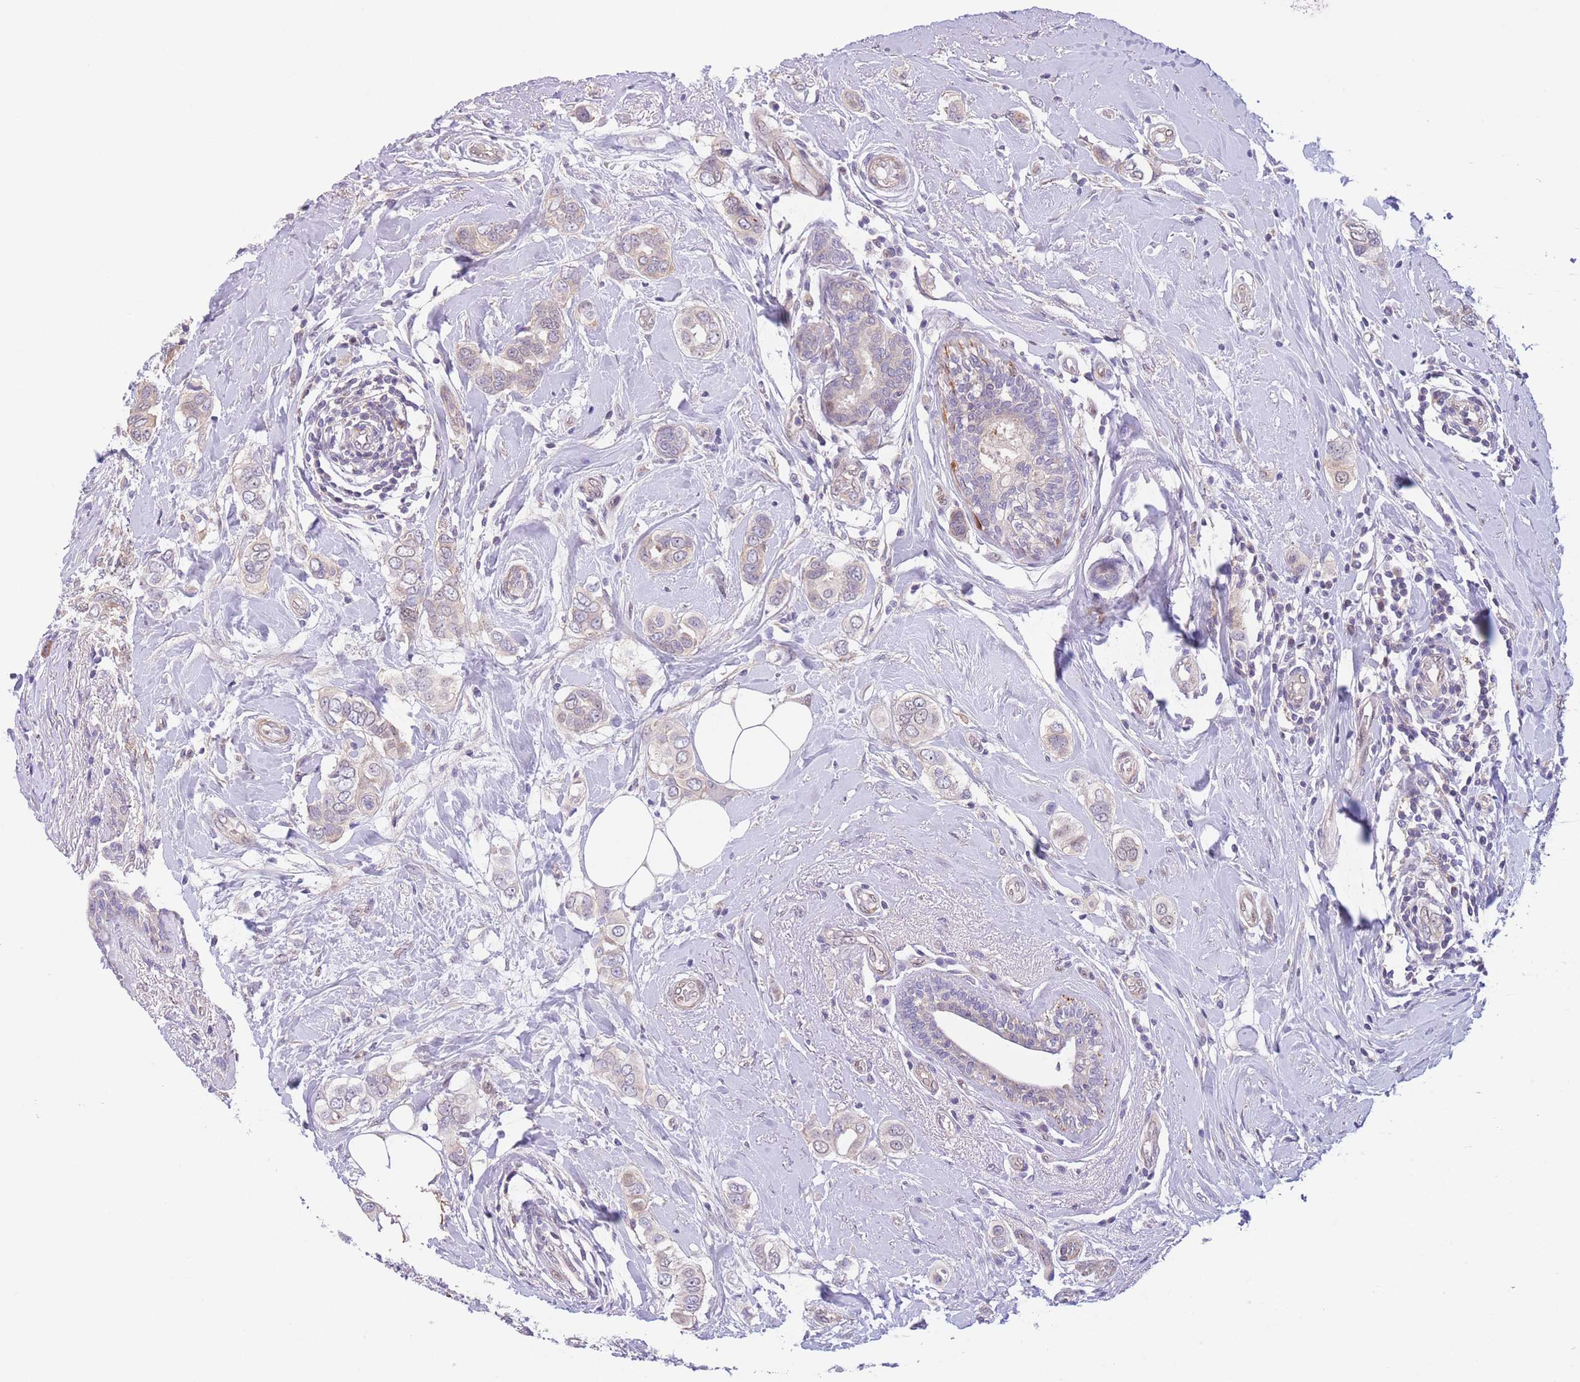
{"staining": {"intensity": "weak", "quantity": "25%-75%", "location": "cytoplasmic/membranous"}, "tissue": "breast cancer", "cell_type": "Tumor cells", "image_type": "cancer", "snomed": [{"axis": "morphology", "description": "Lobular carcinoma"}, {"axis": "topography", "description": "Breast"}], "caption": "Breast cancer (lobular carcinoma) was stained to show a protein in brown. There is low levels of weak cytoplasmic/membranous expression in about 25%-75% of tumor cells.", "gene": "C9orf152", "patient": {"sex": "female", "age": 51}}